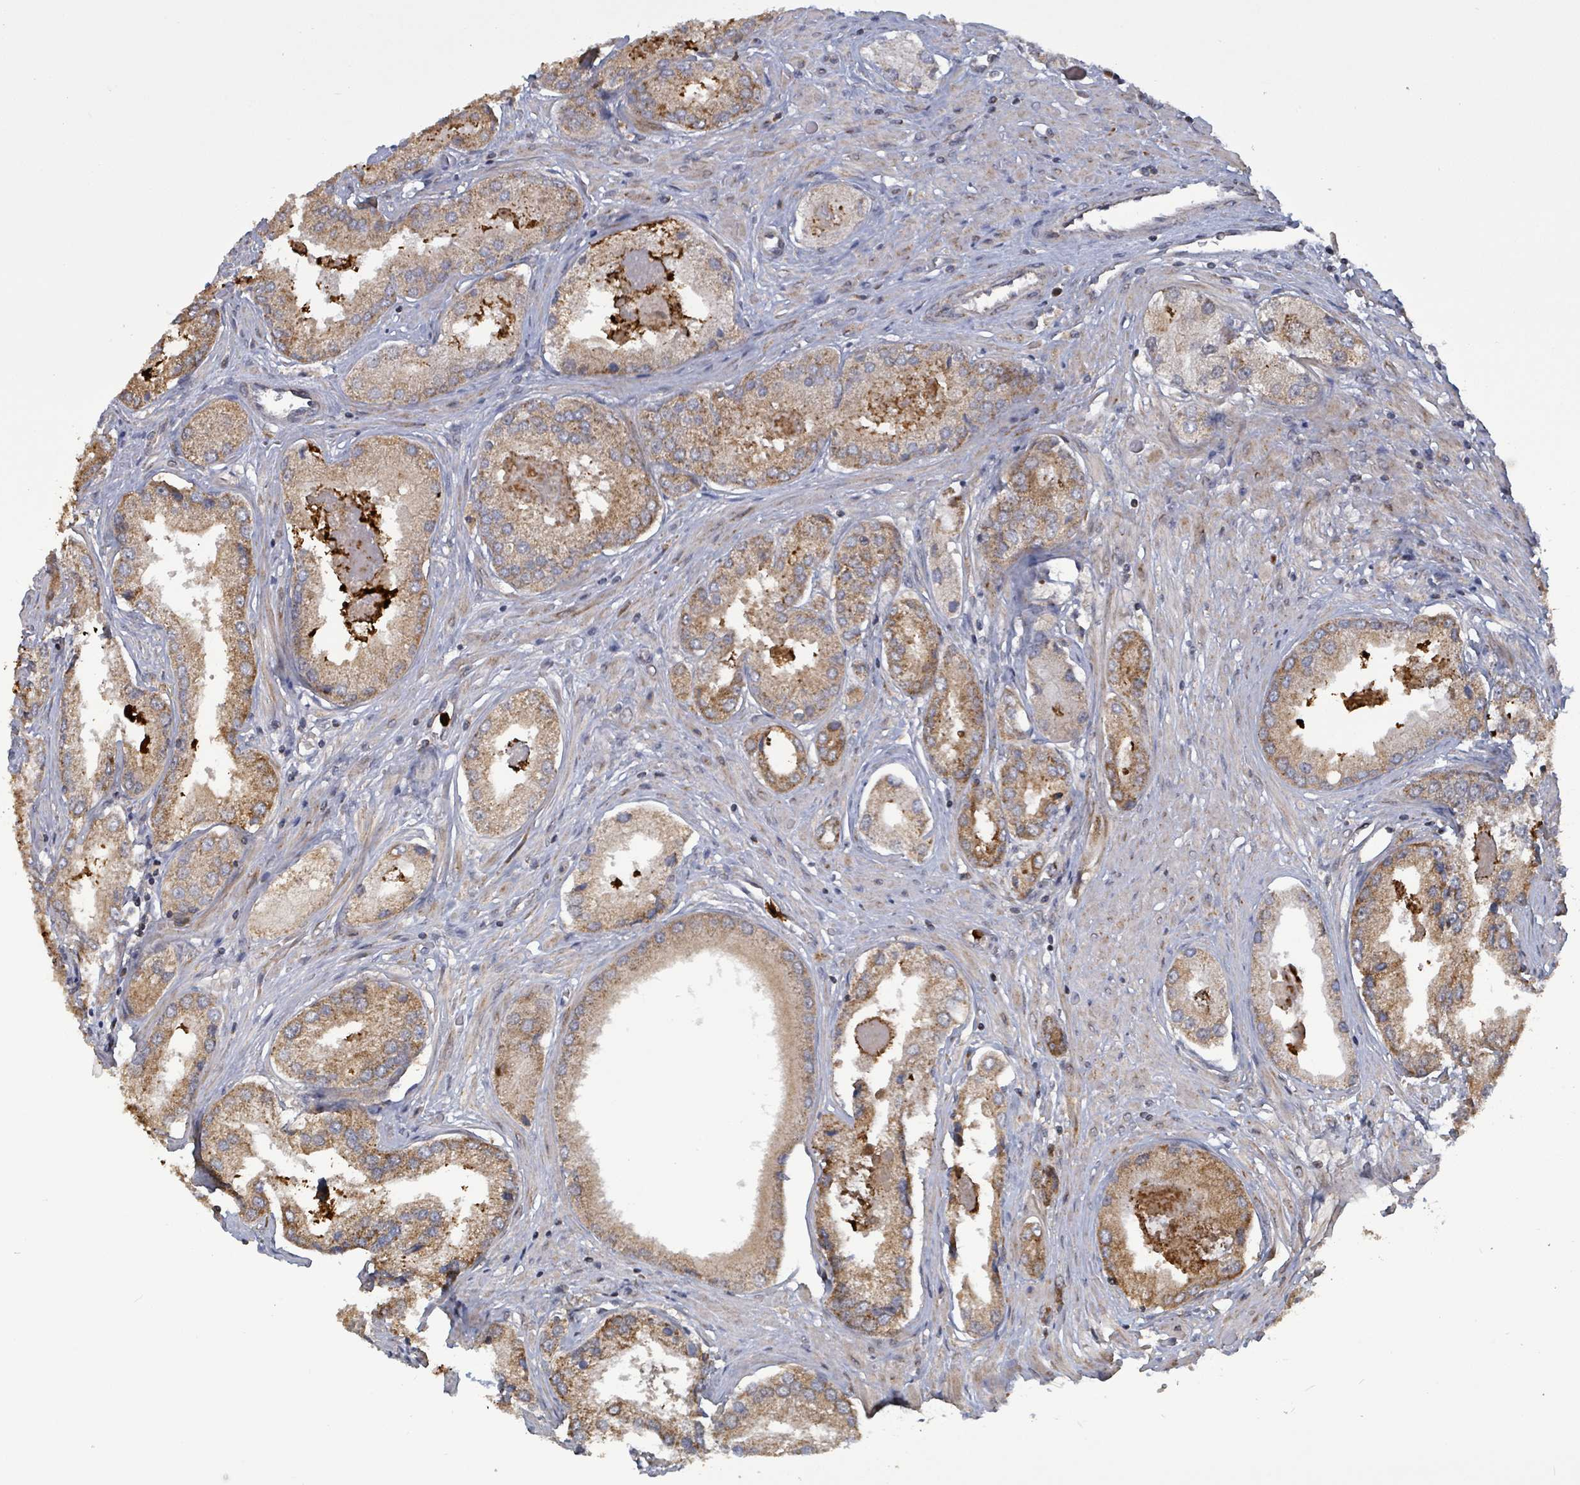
{"staining": {"intensity": "moderate", "quantity": ">75%", "location": "cytoplasmic/membranous"}, "tissue": "prostate cancer", "cell_type": "Tumor cells", "image_type": "cancer", "snomed": [{"axis": "morphology", "description": "Adenocarcinoma, Low grade"}, {"axis": "topography", "description": "Prostate"}], "caption": "Adenocarcinoma (low-grade) (prostate) was stained to show a protein in brown. There is medium levels of moderate cytoplasmic/membranous expression in about >75% of tumor cells. (Brightfield microscopy of DAB IHC at high magnification).", "gene": "COQ6", "patient": {"sex": "male", "age": 68}}